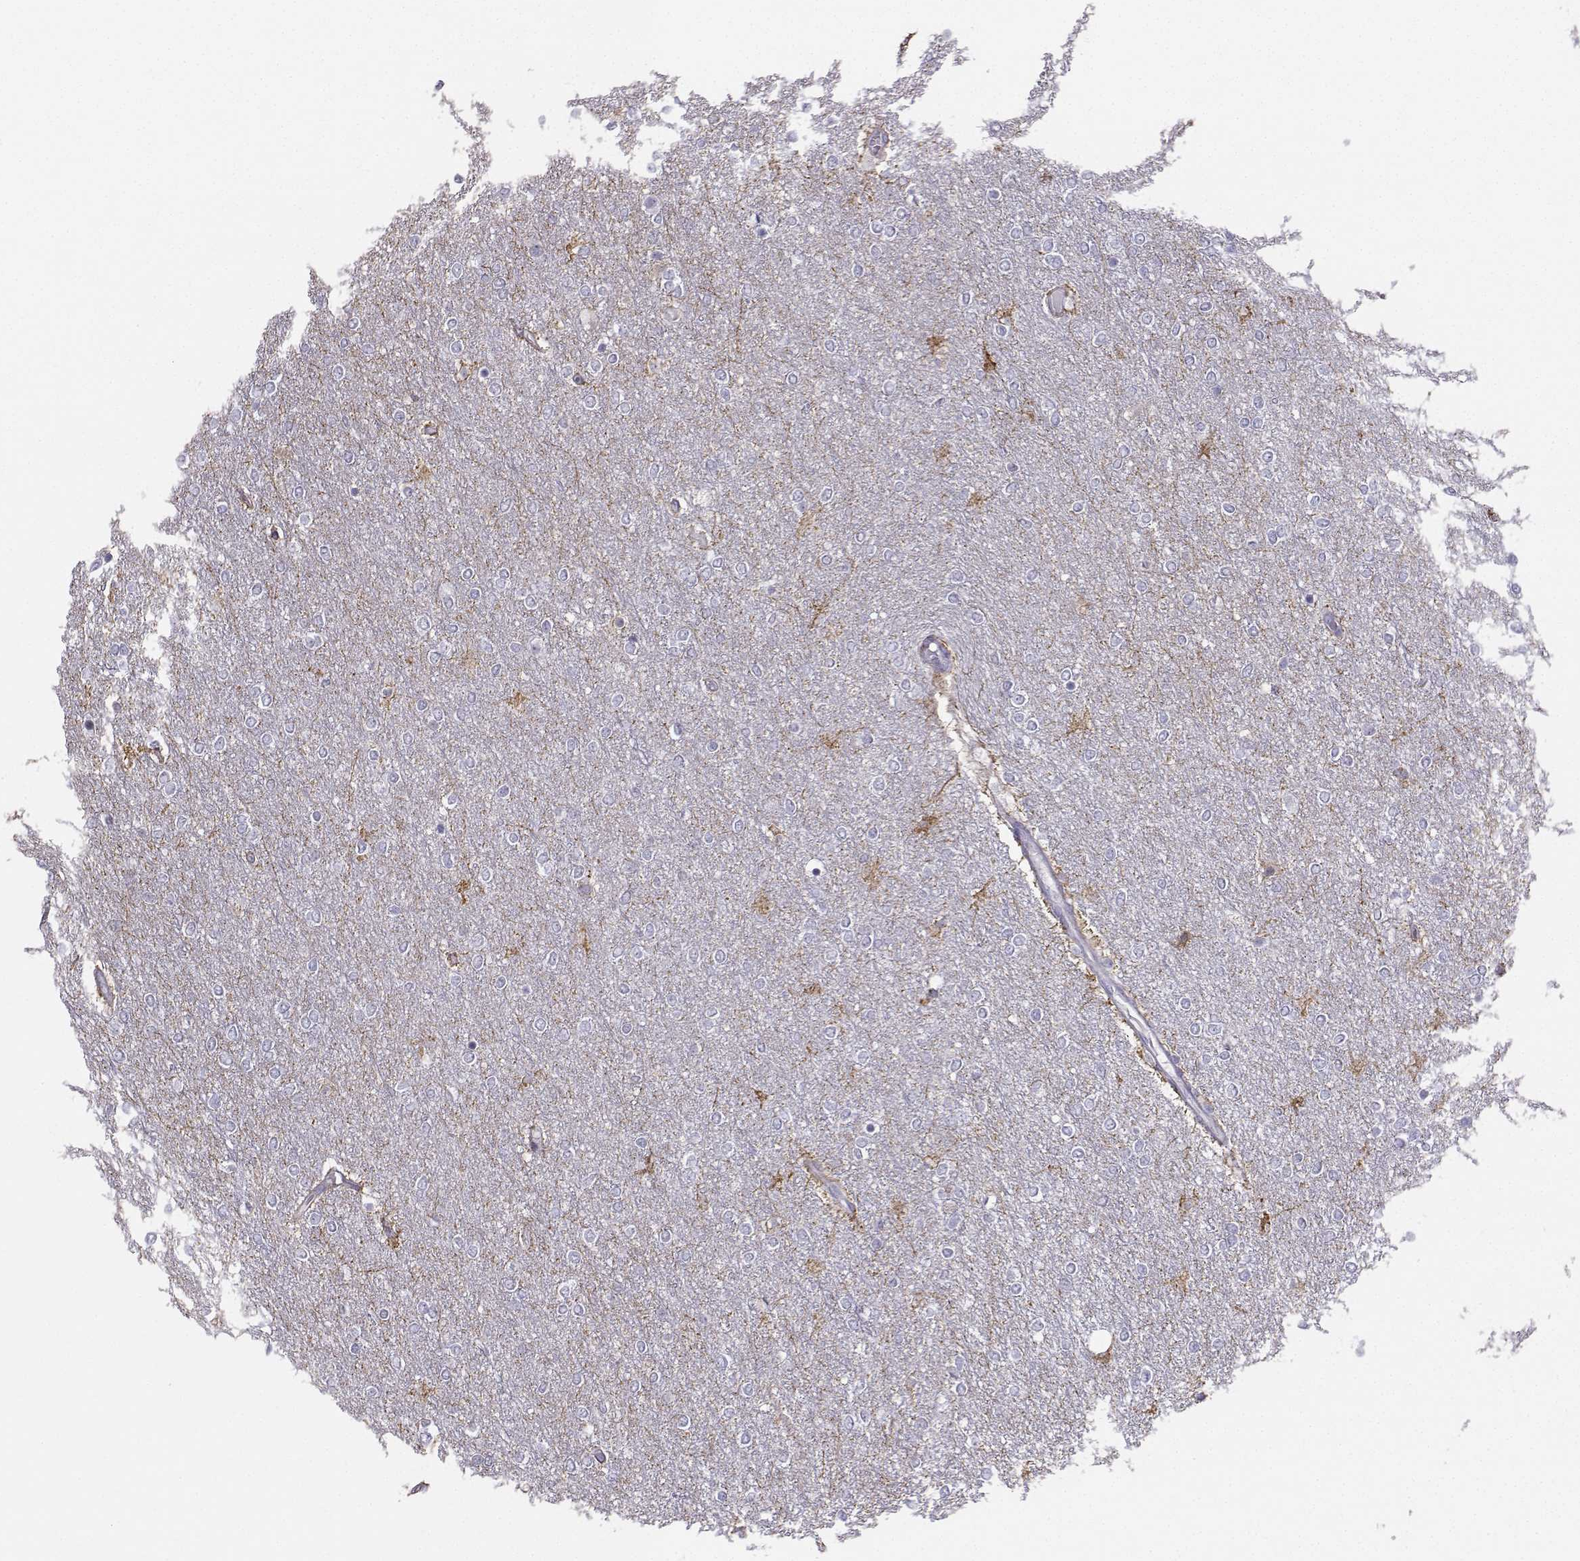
{"staining": {"intensity": "negative", "quantity": "none", "location": "none"}, "tissue": "glioma", "cell_type": "Tumor cells", "image_type": "cancer", "snomed": [{"axis": "morphology", "description": "Glioma, malignant, High grade"}, {"axis": "topography", "description": "Brain"}], "caption": "Human high-grade glioma (malignant) stained for a protein using immunohistochemistry reveals no positivity in tumor cells.", "gene": "DCLK3", "patient": {"sex": "female", "age": 61}}